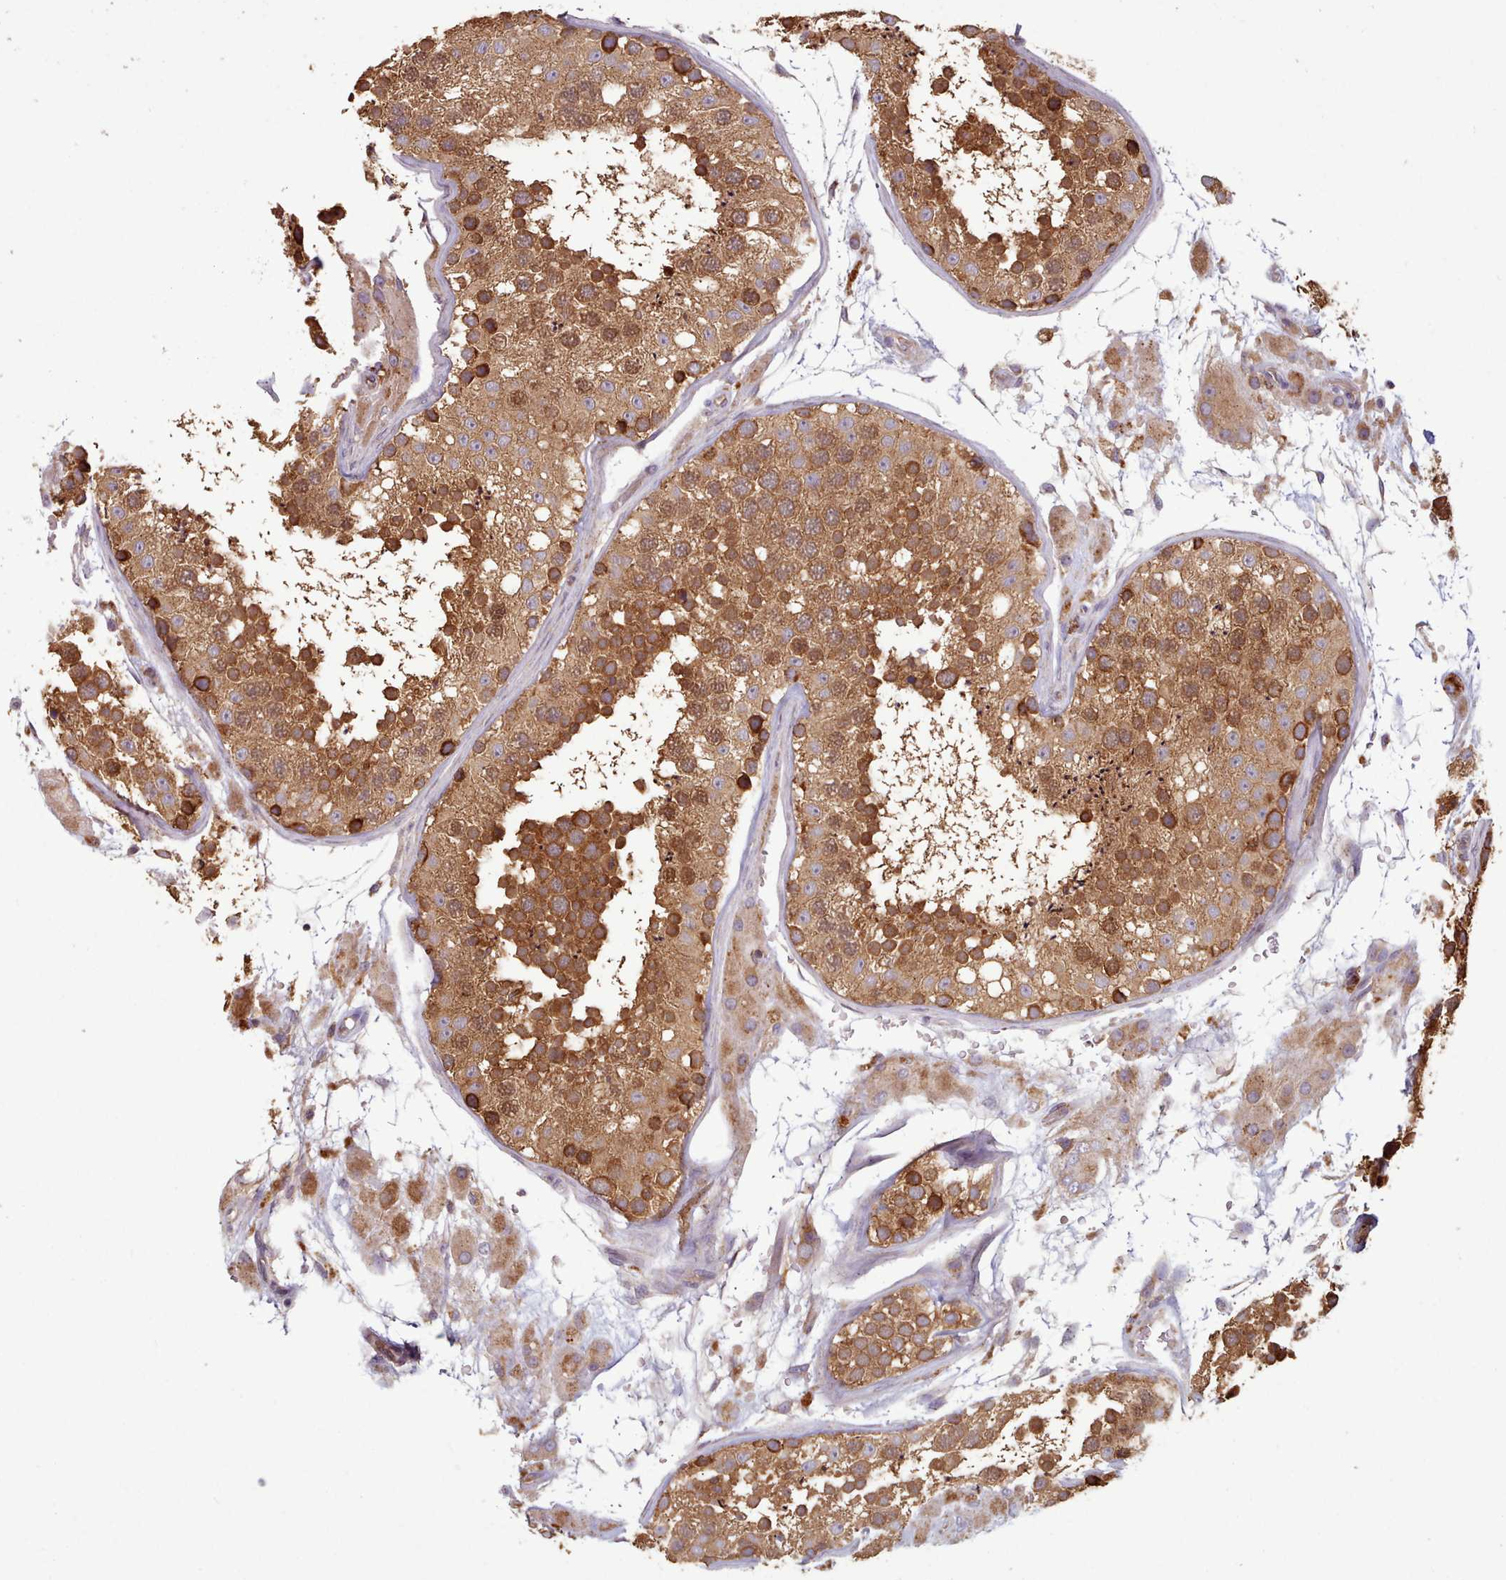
{"staining": {"intensity": "strong", "quantity": ">75%", "location": "cytoplasmic/membranous,nuclear"}, "tissue": "testis", "cell_type": "Cells in seminiferous ducts", "image_type": "normal", "snomed": [{"axis": "morphology", "description": "Normal tissue, NOS"}, {"axis": "topography", "description": "Testis"}], "caption": "Immunohistochemistry (IHC) of benign human testis shows high levels of strong cytoplasmic/membranous,nuclear expression in about >75% of cells in seminiferous ducts. (DAB (3,3'-diaminobenzidine) = brown stain, brightfield microscopy at high magnification).", "gene": "CRYBG1", "patient": {"sex": "male", "age": 26}}